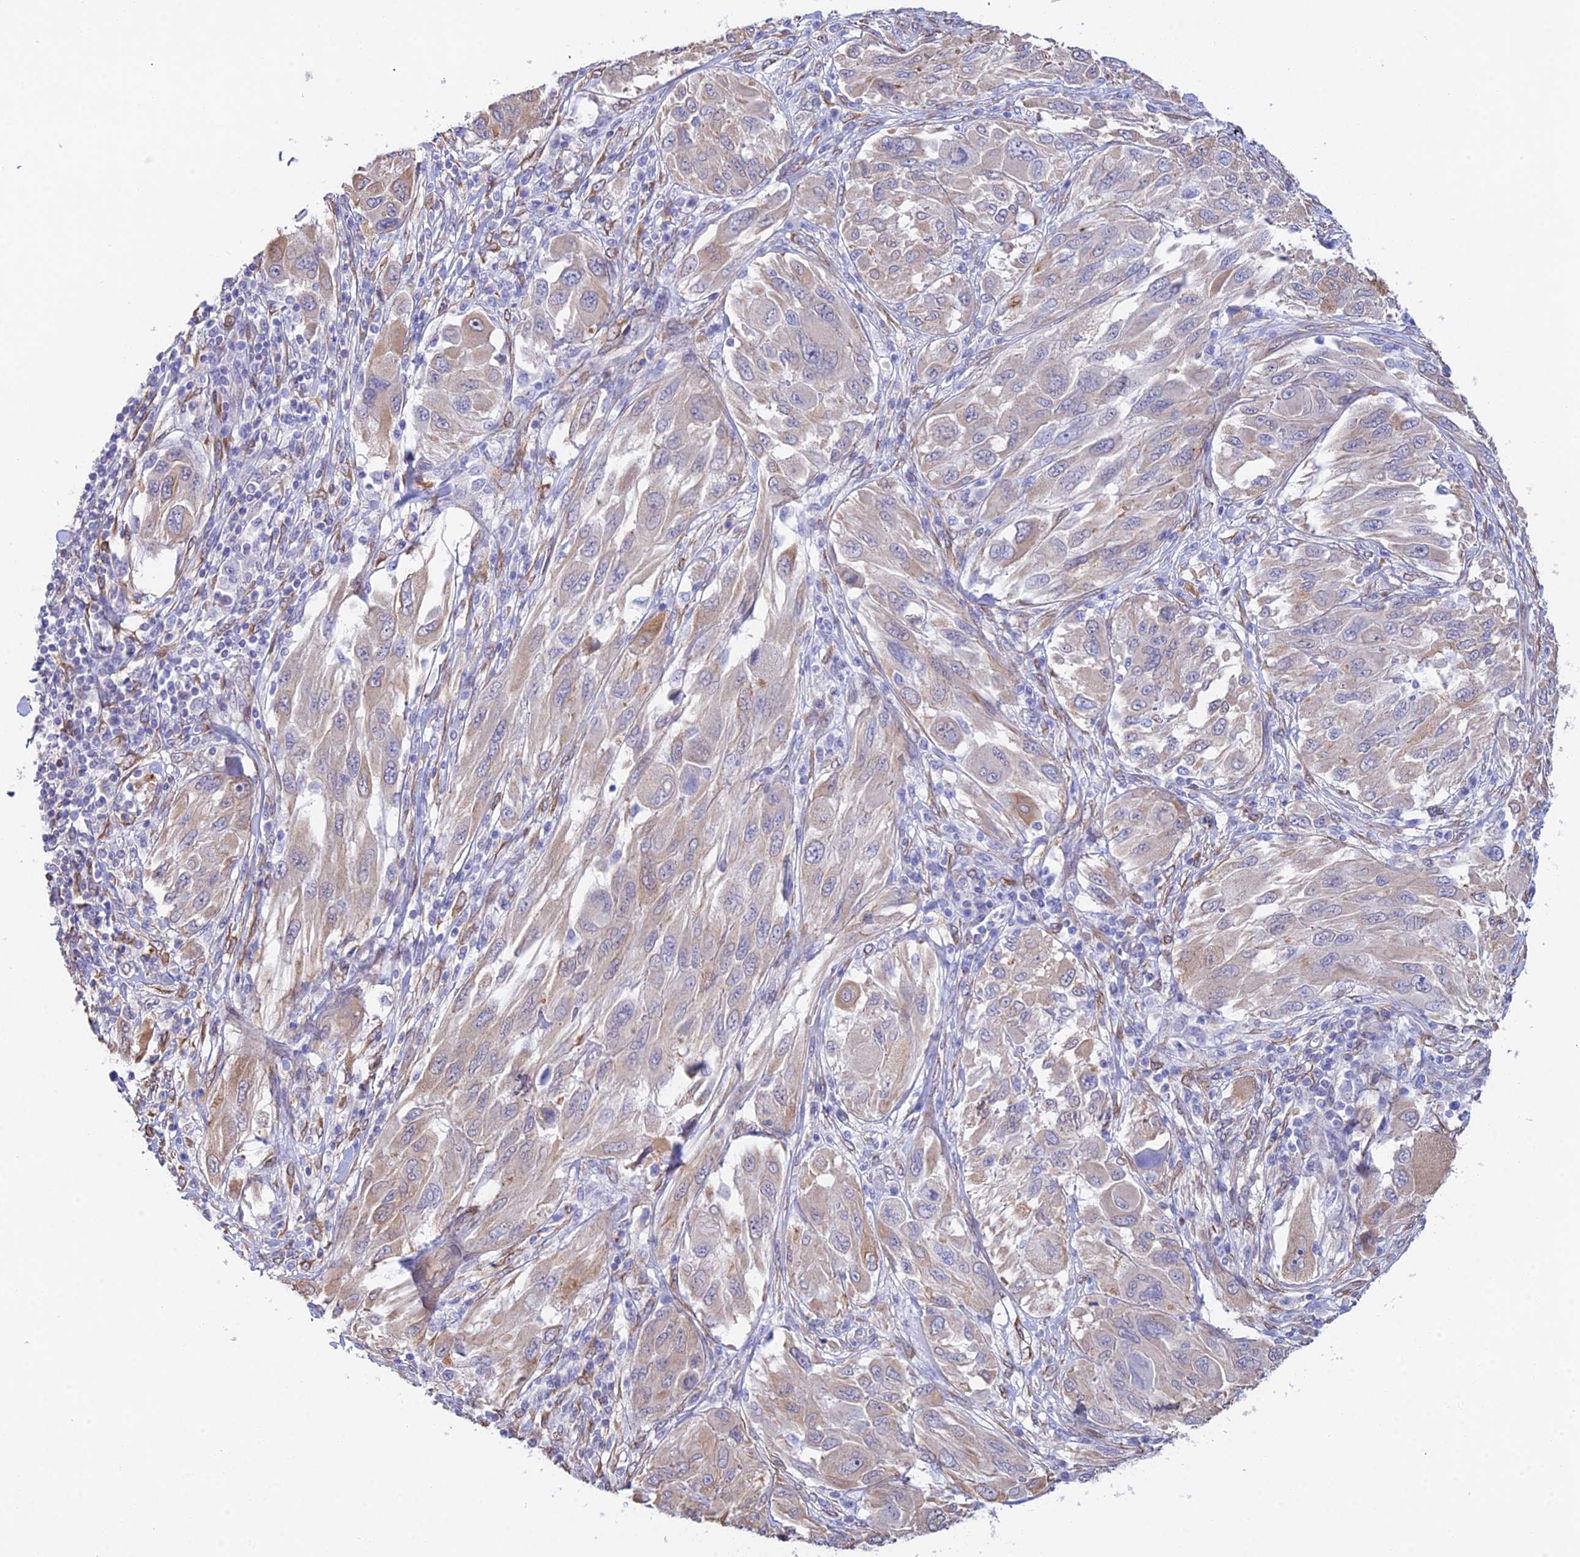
{"staining": {"intensity": "weak", "quantity": "25%-75%", "location": "cytoplasmic/membranous"}, "tissue": "melanoma", "cell_type": "Tumor cells", "image_type": "cancer", "snomed": [{"axis": "morphology", "description": "Malignant melanoma, NOS"}, {"axis": "topography", "description": "Skin"}], "caption": "A low amount of weak cytoplasmic/membranous staining is seen in about 25%-75% of tumor cells in malignant melanoma tissue. The staining is performed using DAB (3,3'-diaminobenzidine) brown chromogen to label protein expression. The nuclei are counter-stained blue using hematoxylin.", "gene": "MXRA7", "patient": {"sex": "female", "age": 91}}